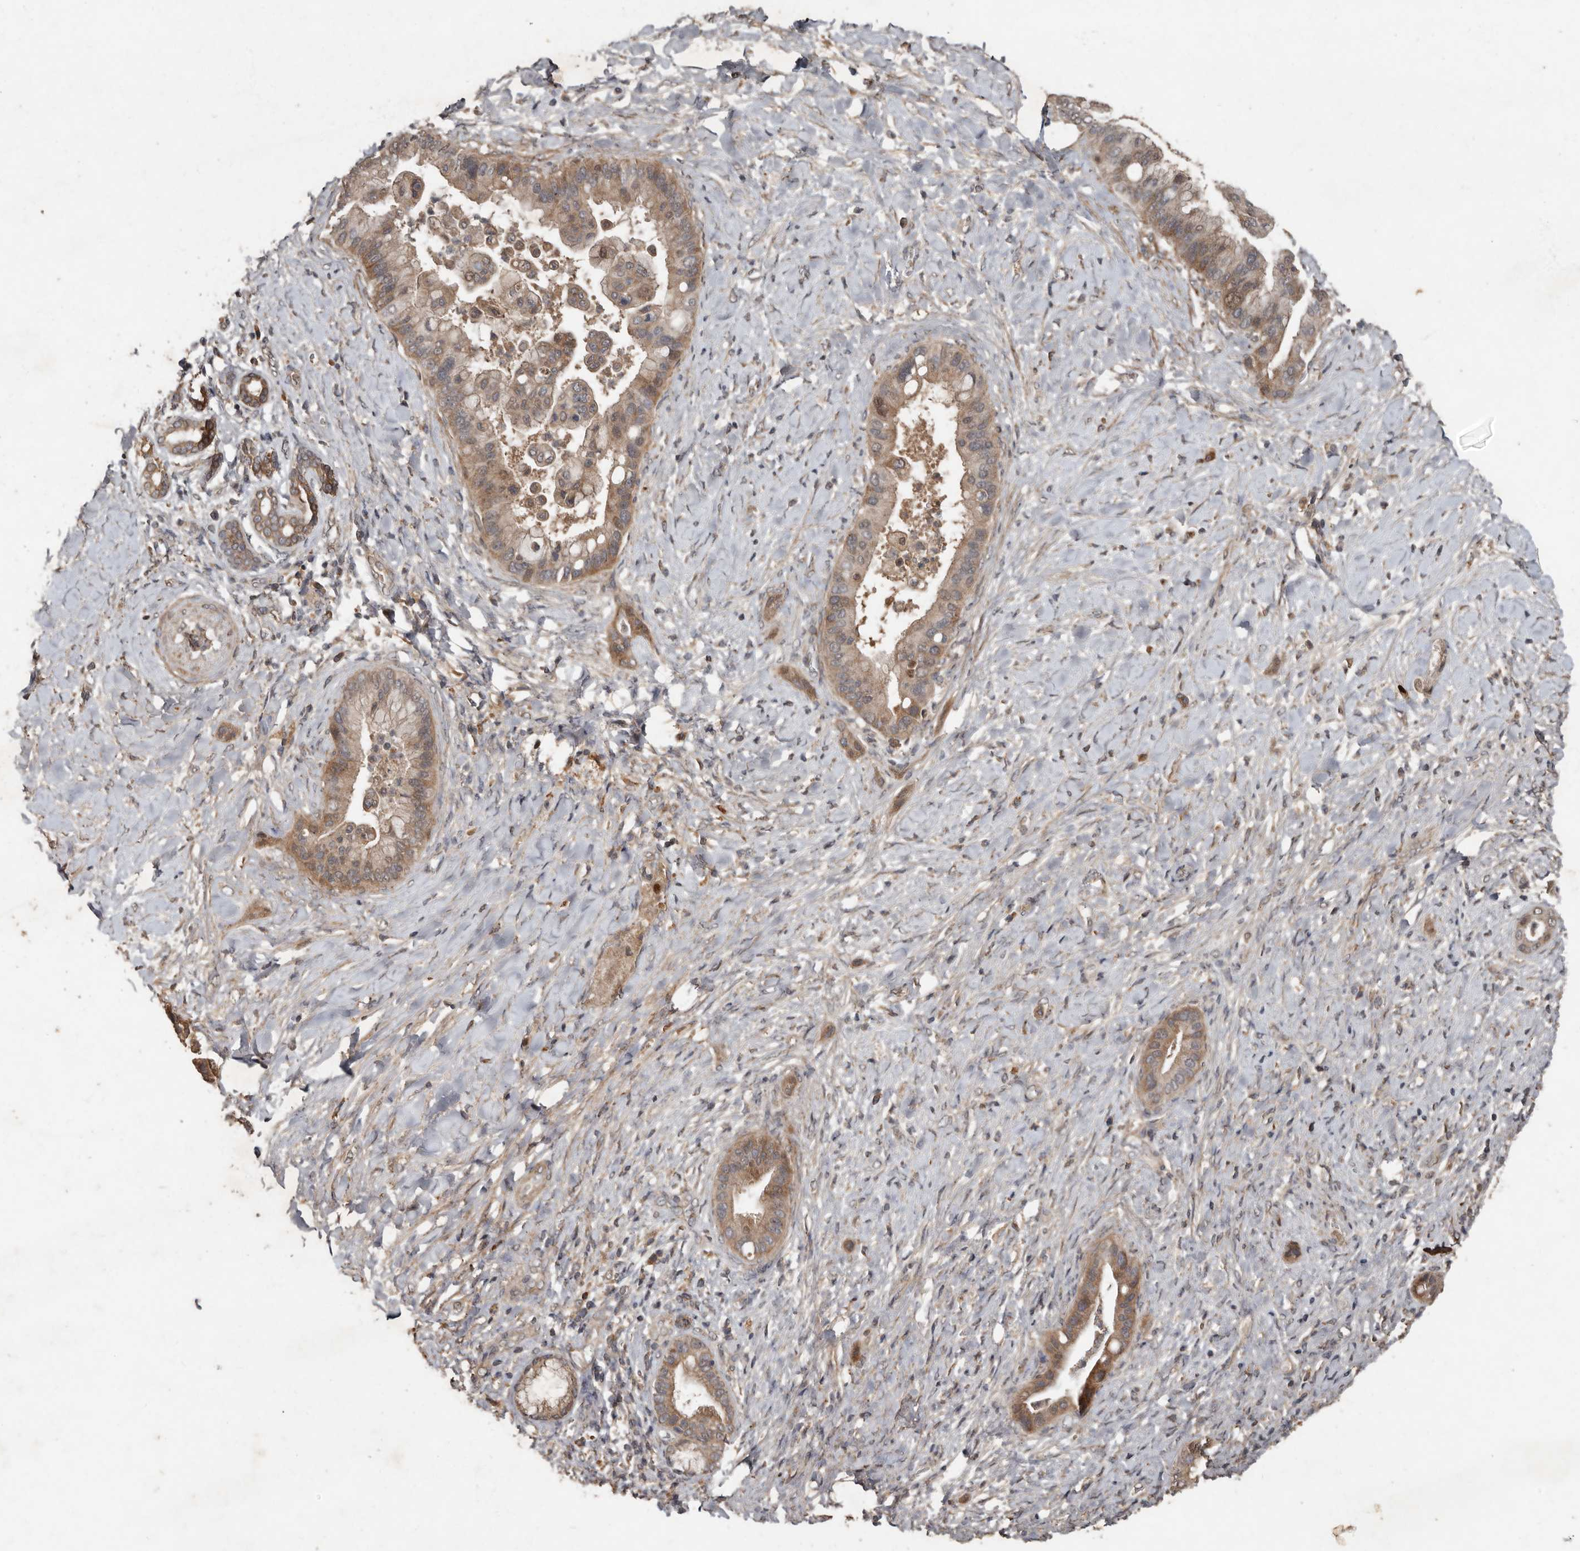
{"staining": {"intensity": "moderate", "quantity": ">75%", "location": "cytoplasmic/membranous"}, "tissue": "liver cancer", "cell_type": "Tumor cells", "image_type": "cancer", "snomed": [{"axis": "morphology", "description": "Cholangiocarcinoma"}, {"axis": "topography", "description": "Liver"}], "caption": "High-magnification brightfield microscopy of liver cancer (cholangiocarcinoma) stained with DAB (brown) and counterstained with hematoxylin (blue). tumor cells exhibit moderate cytoplasmic/membranous staining is present in about>75% of cells. (IHC, brightfield microscopy, high magnification).", "gene": "KIF26B", "patient": {"sex": "female", "age": 54}}